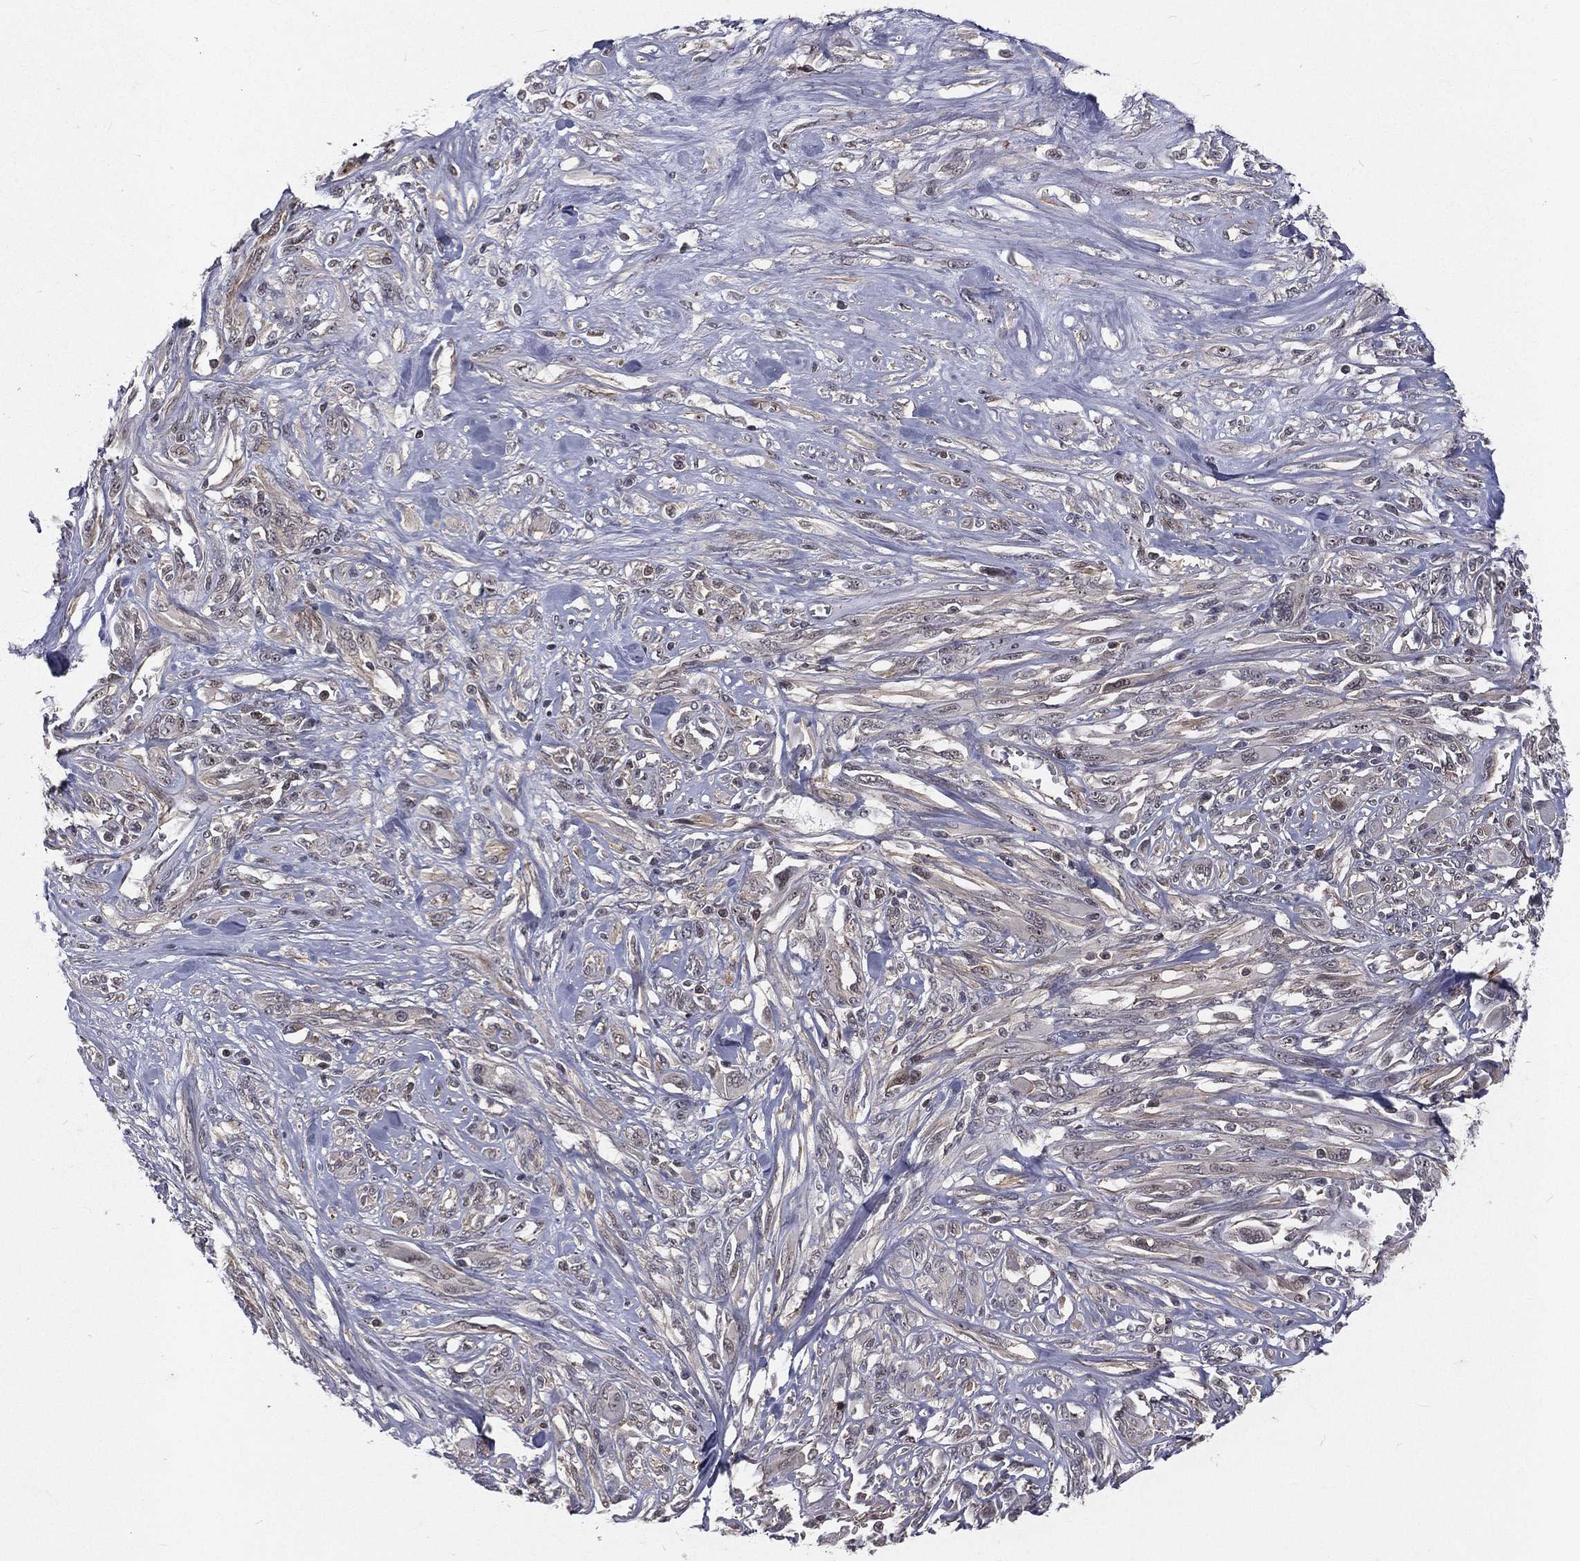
{"staining": {"intensity": "negative", "quantity": "none", "location": "none"}, "tissue": "melanoma", "cell_type": "Tumor cells", "image_type": "cancer", "snomed": [{"axis": "morphology", "description": "Malignant melanoma, NOS"}, {"axis": "topography", "description": "Skin"}], "caption": "High magnification brightfield microscopy of malignant melanoma stained with DAB (3,3'-diaminobenzidine) (brown) and counterstained with hematoxylin (blue): tumor cells show no significant positivity.", "gene": "MORC2", "patient": {"sex": "female", "age": 91}}